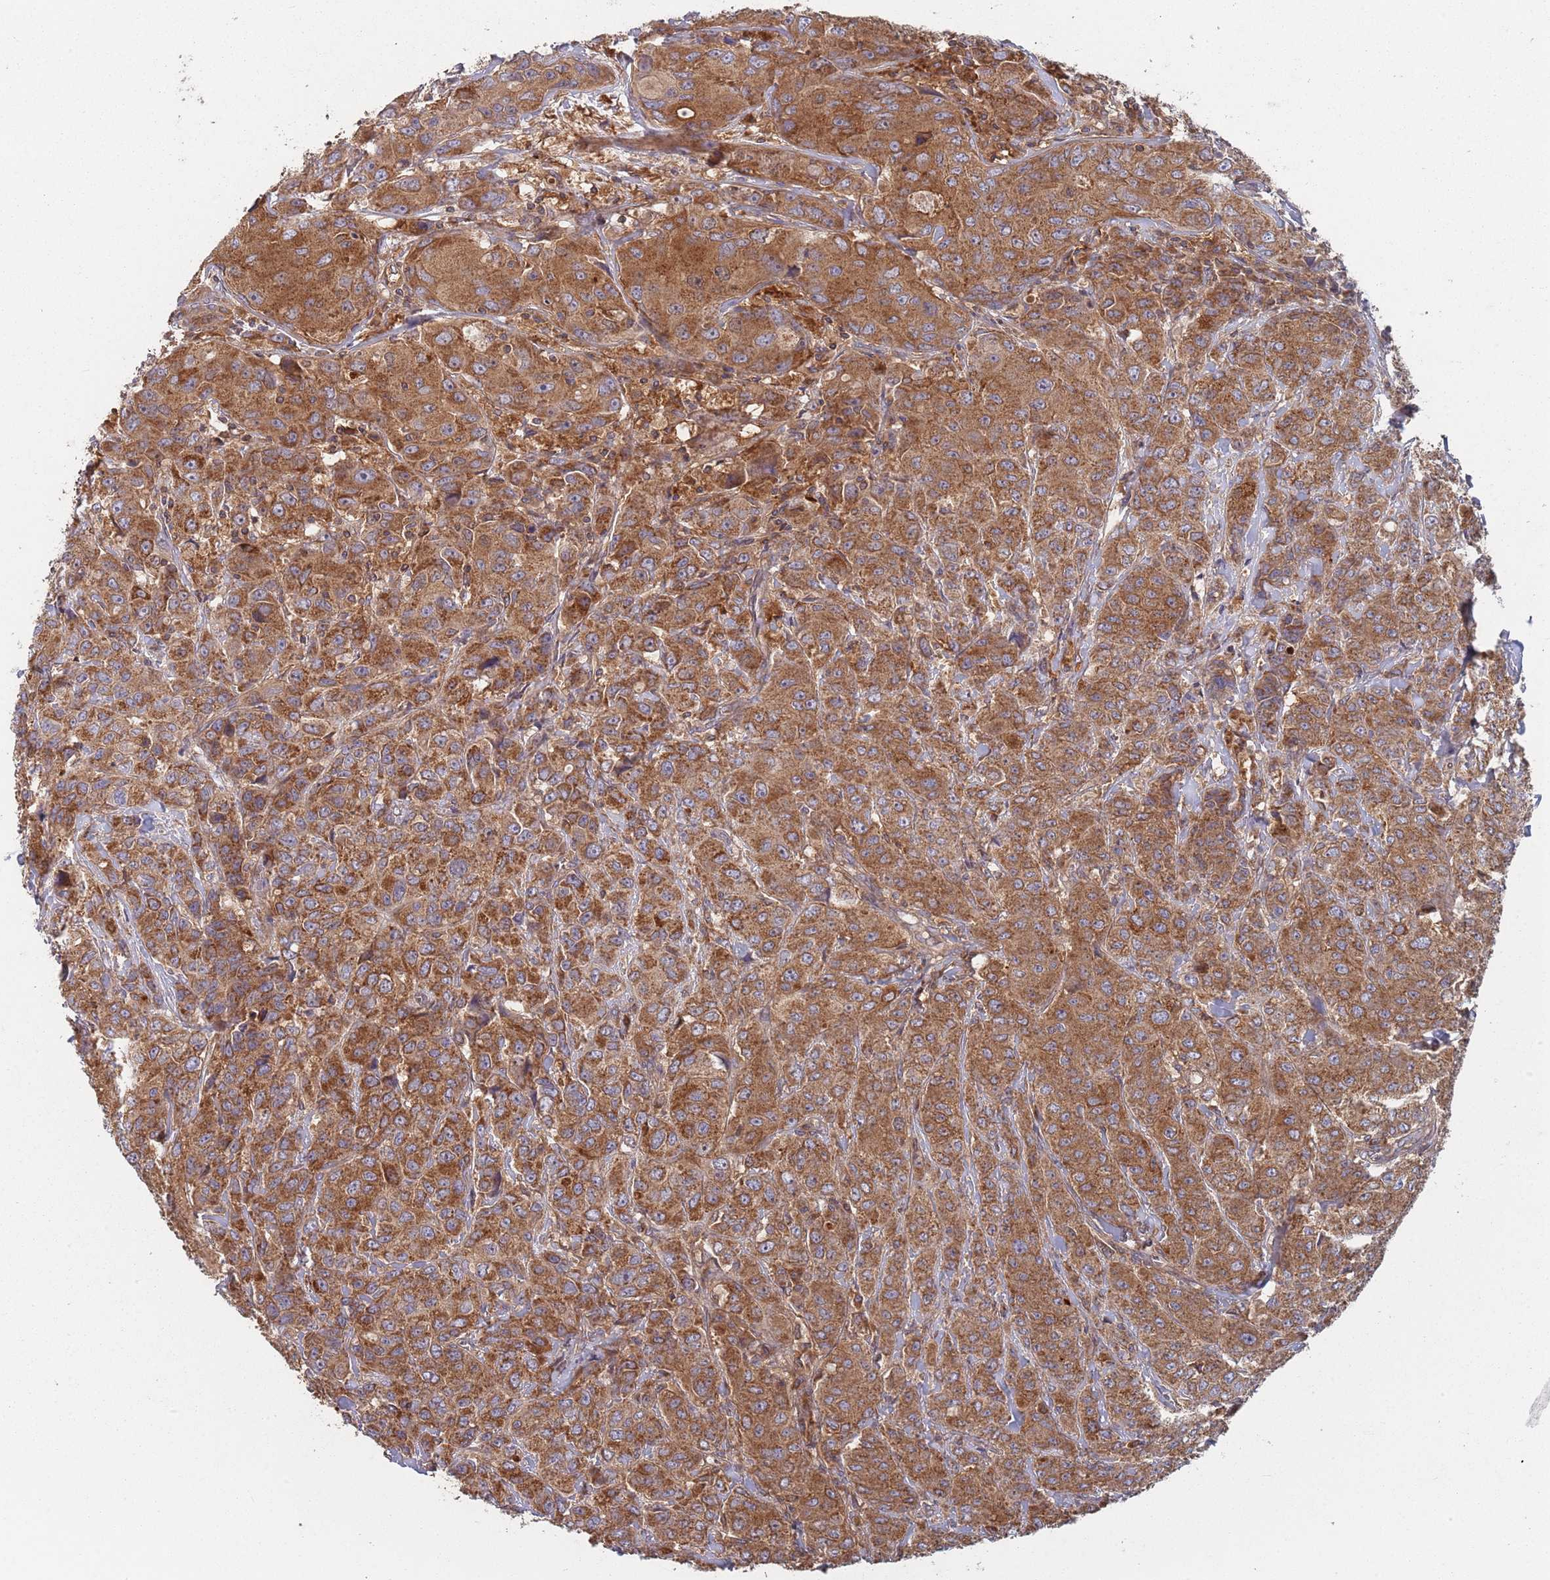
{"staining": {"intensity": "moderate", "quantity": ">75%", "location": "cytoplasmic/membranous"}, "tissue": "breast cancer", "cell_type": "Tumor cells", "image_type": "cancer", "snomed": [{"axis": "morphology", "description": "Duct carcinoma"}, {"axis": "topography", "description": "Breast"}], "caption": "The image demonstrates a brown stain indicating the presence of a protein in the cytoplasmic/membranous of tumor cells in breast invasive ductal carcinoma.", "gene": "GDI2", "patient": {"sex": "female", "age": 43}}